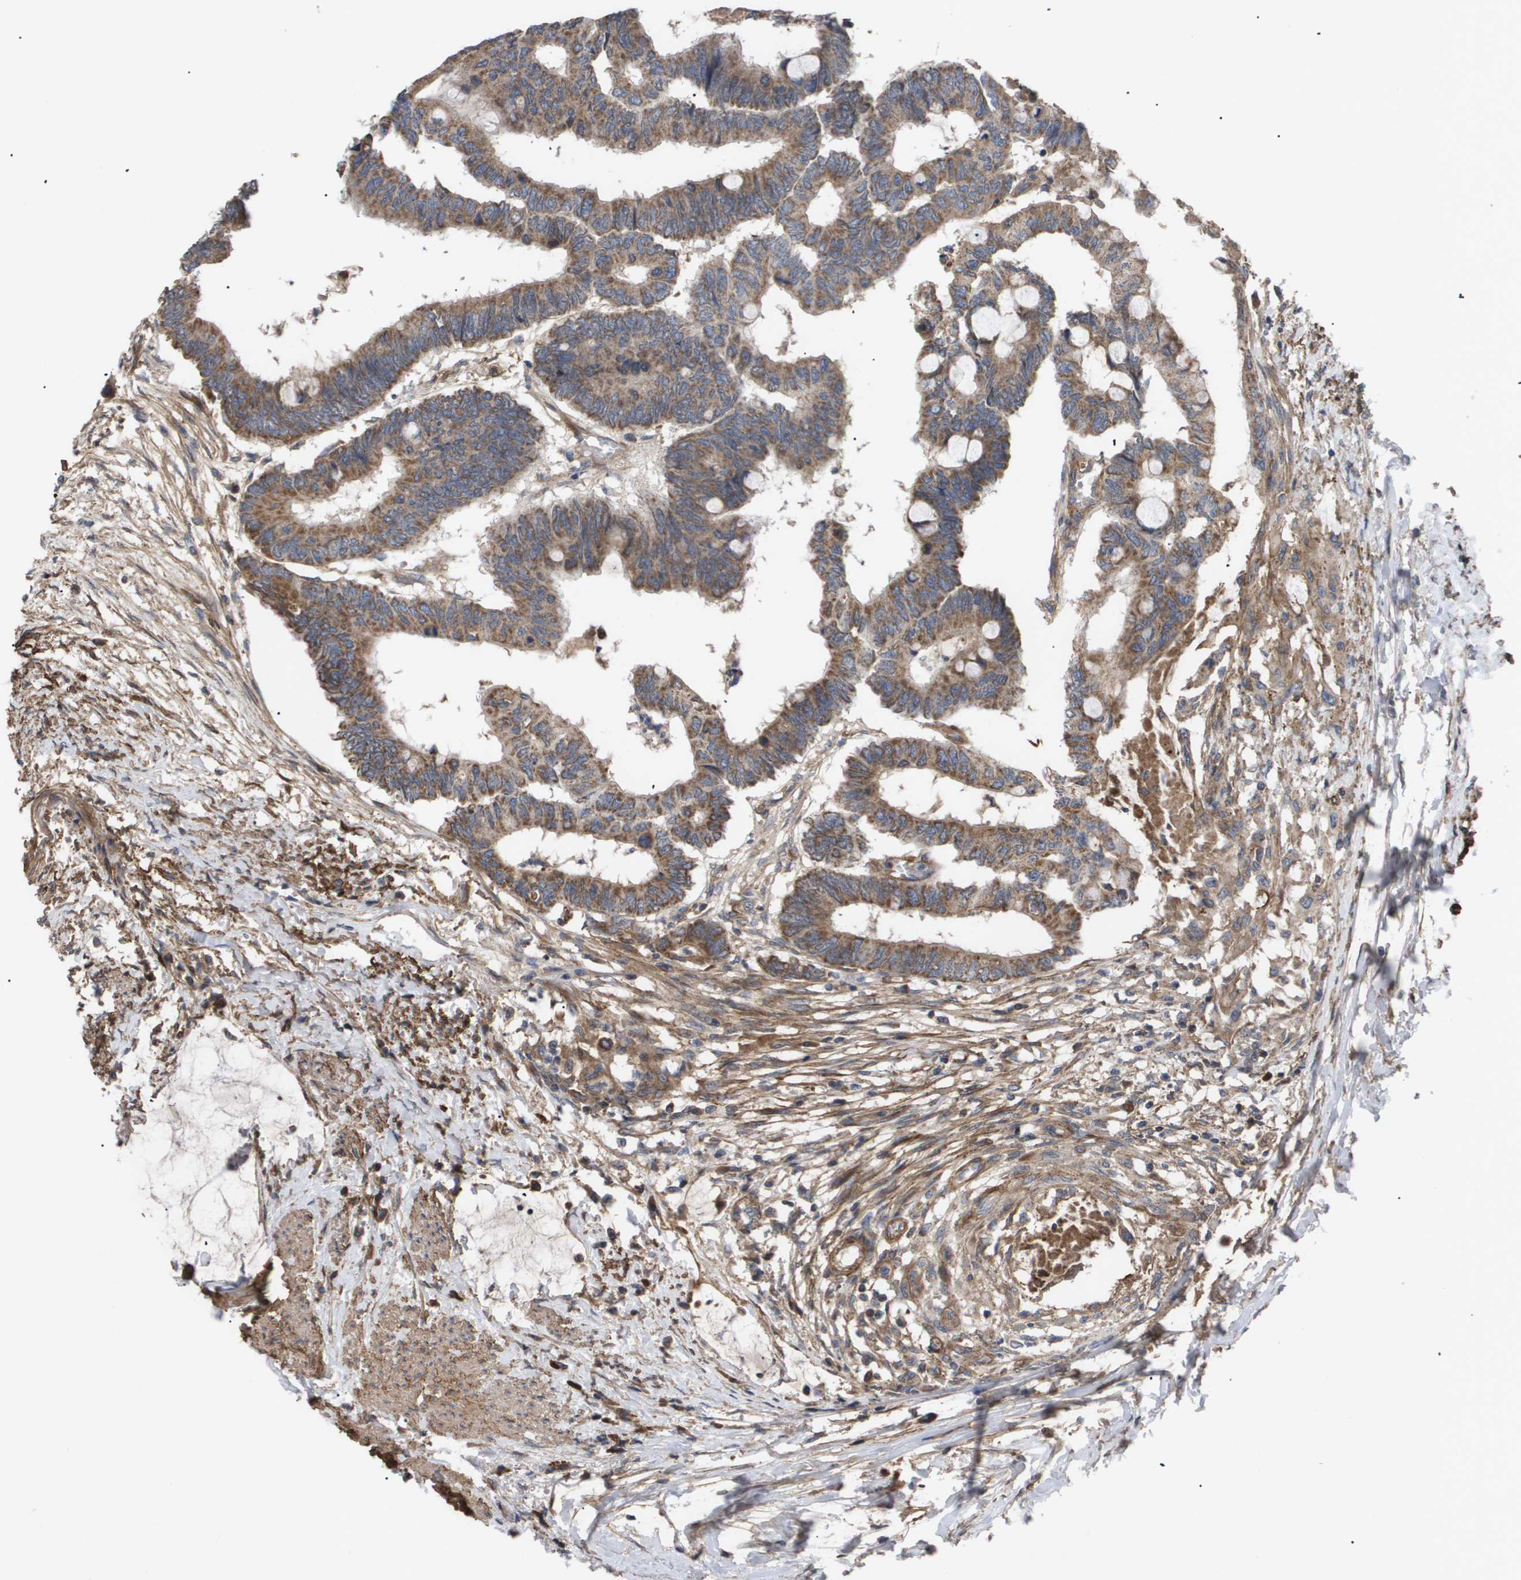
{"staining": {"intensity": "moderate", "quantity": ">75%", "location": "cytoplasmic/membranous"}, "tissue": "colorectal cancer", "cell_type": "Tumor cells", "image_type": "cancer", "snomed": [{"axis": "morphology", "description": "Normal tissue, NOS"}, {"axis": "morphology", "description": "Adenocarcinoma, NOS"}, {"axis": "topography", "description": "Rectum"}, {"axis": "topography", "description": "Peripheral nerve tissue"}], "caption": "Brown immunohistochemical staining in human colorectal cancer demonstrates moderate cytoplasmic/membranous expression in about >75% of tumor cells. (DAB = brown stain, brightfield microscopy at high magnification).", "gene": "TNS1", "patient": {"sex": "male", "age": 92}}